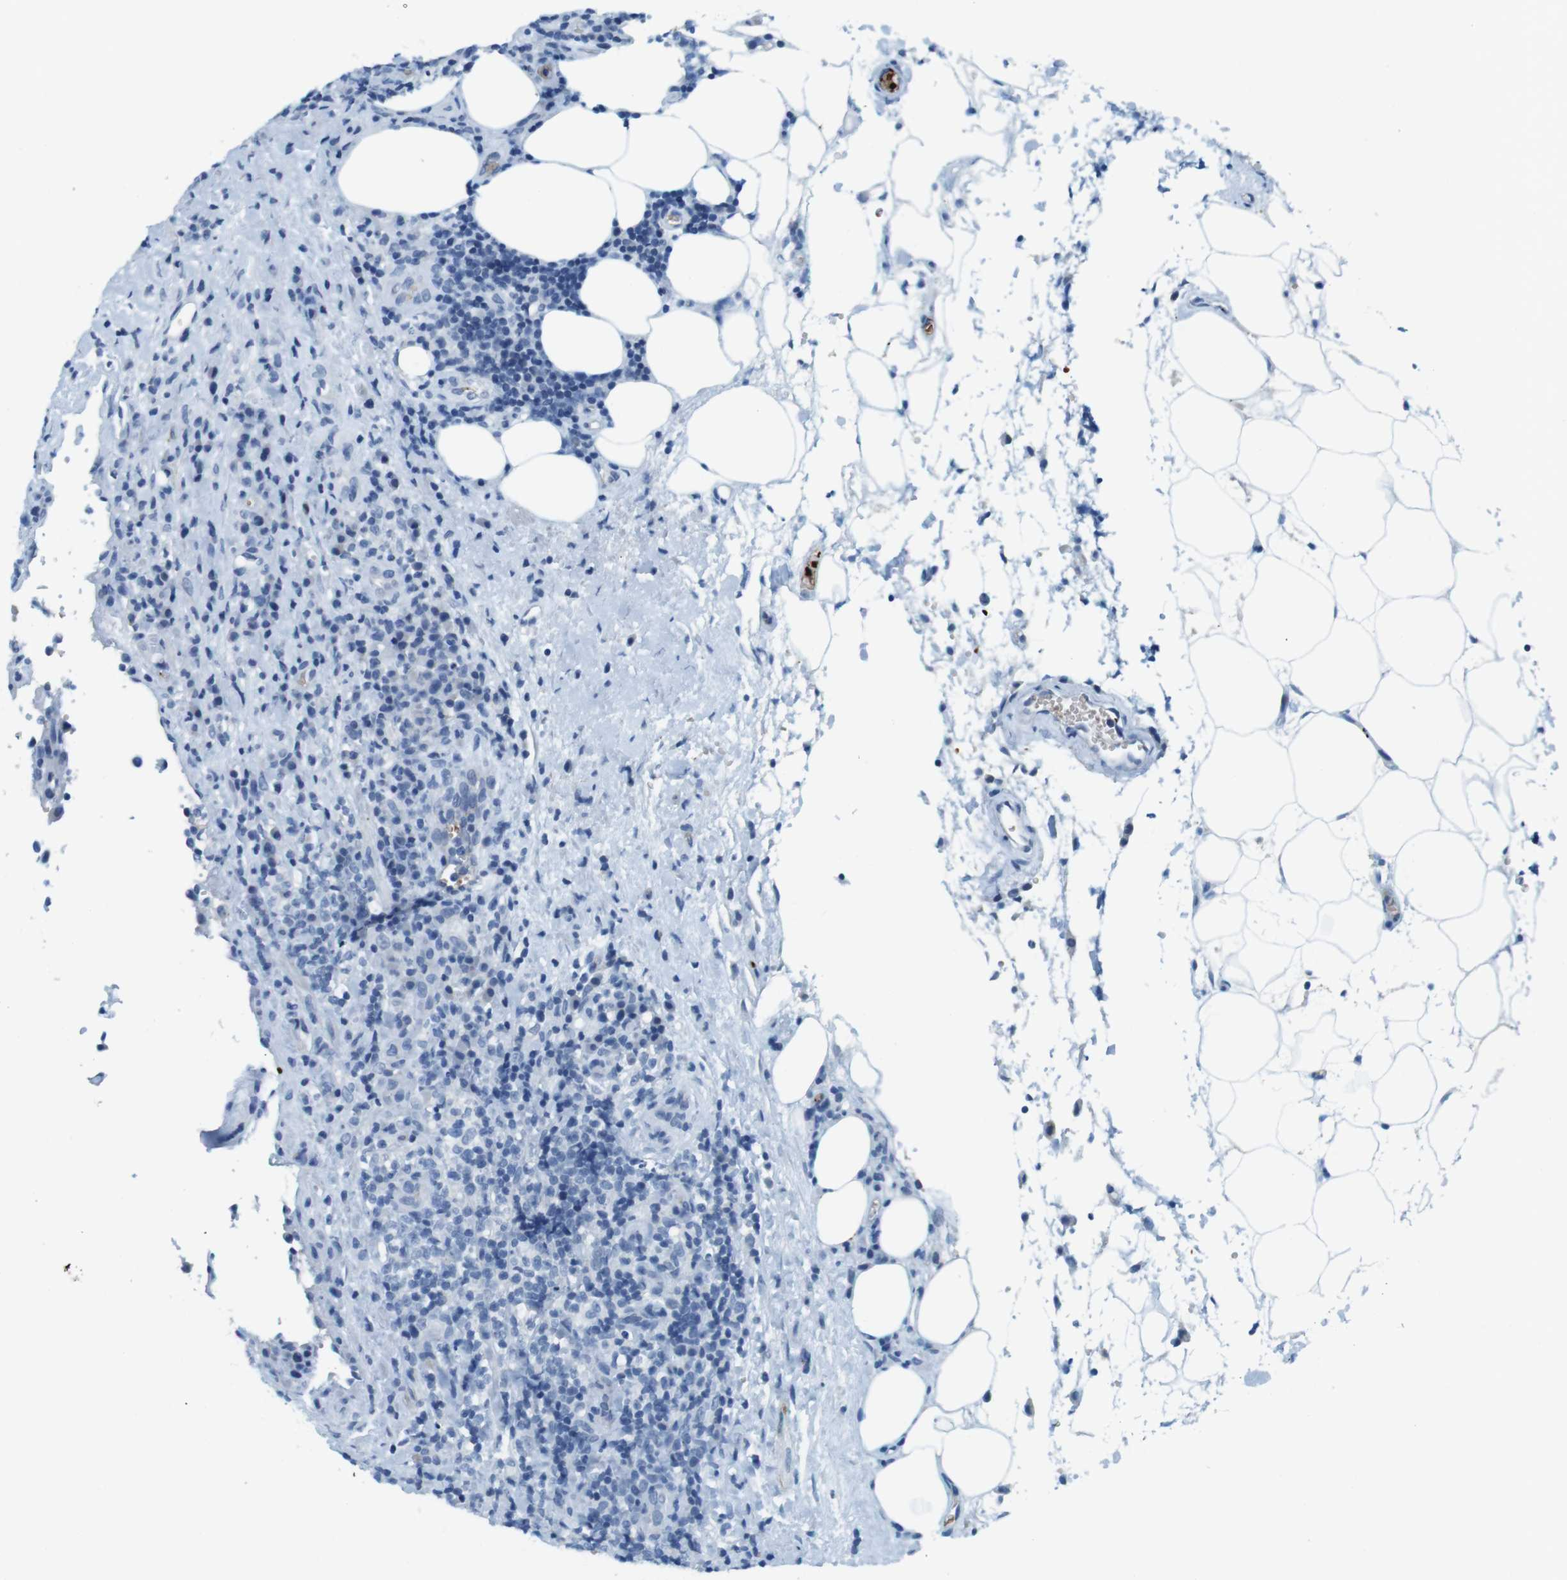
{"staining": {"intensity": "negative", "quantity": "none", "location": "none"}, "tissue": "lymphoma", "cell_type": "Tumor cells", "image_type": "cancer", "snomed": [{"axis": "morphology", "description": "Malignant lymphoma, non-Hodgkin's type, High grade"}, {"axis": "topography", "description": "Lymph node"}], "caption": "The image demonstrates no significant positivity in tumor cells of lymphoma.", "gene": "TFAP2C", "patient": {"sex": "female", "age": 76}}